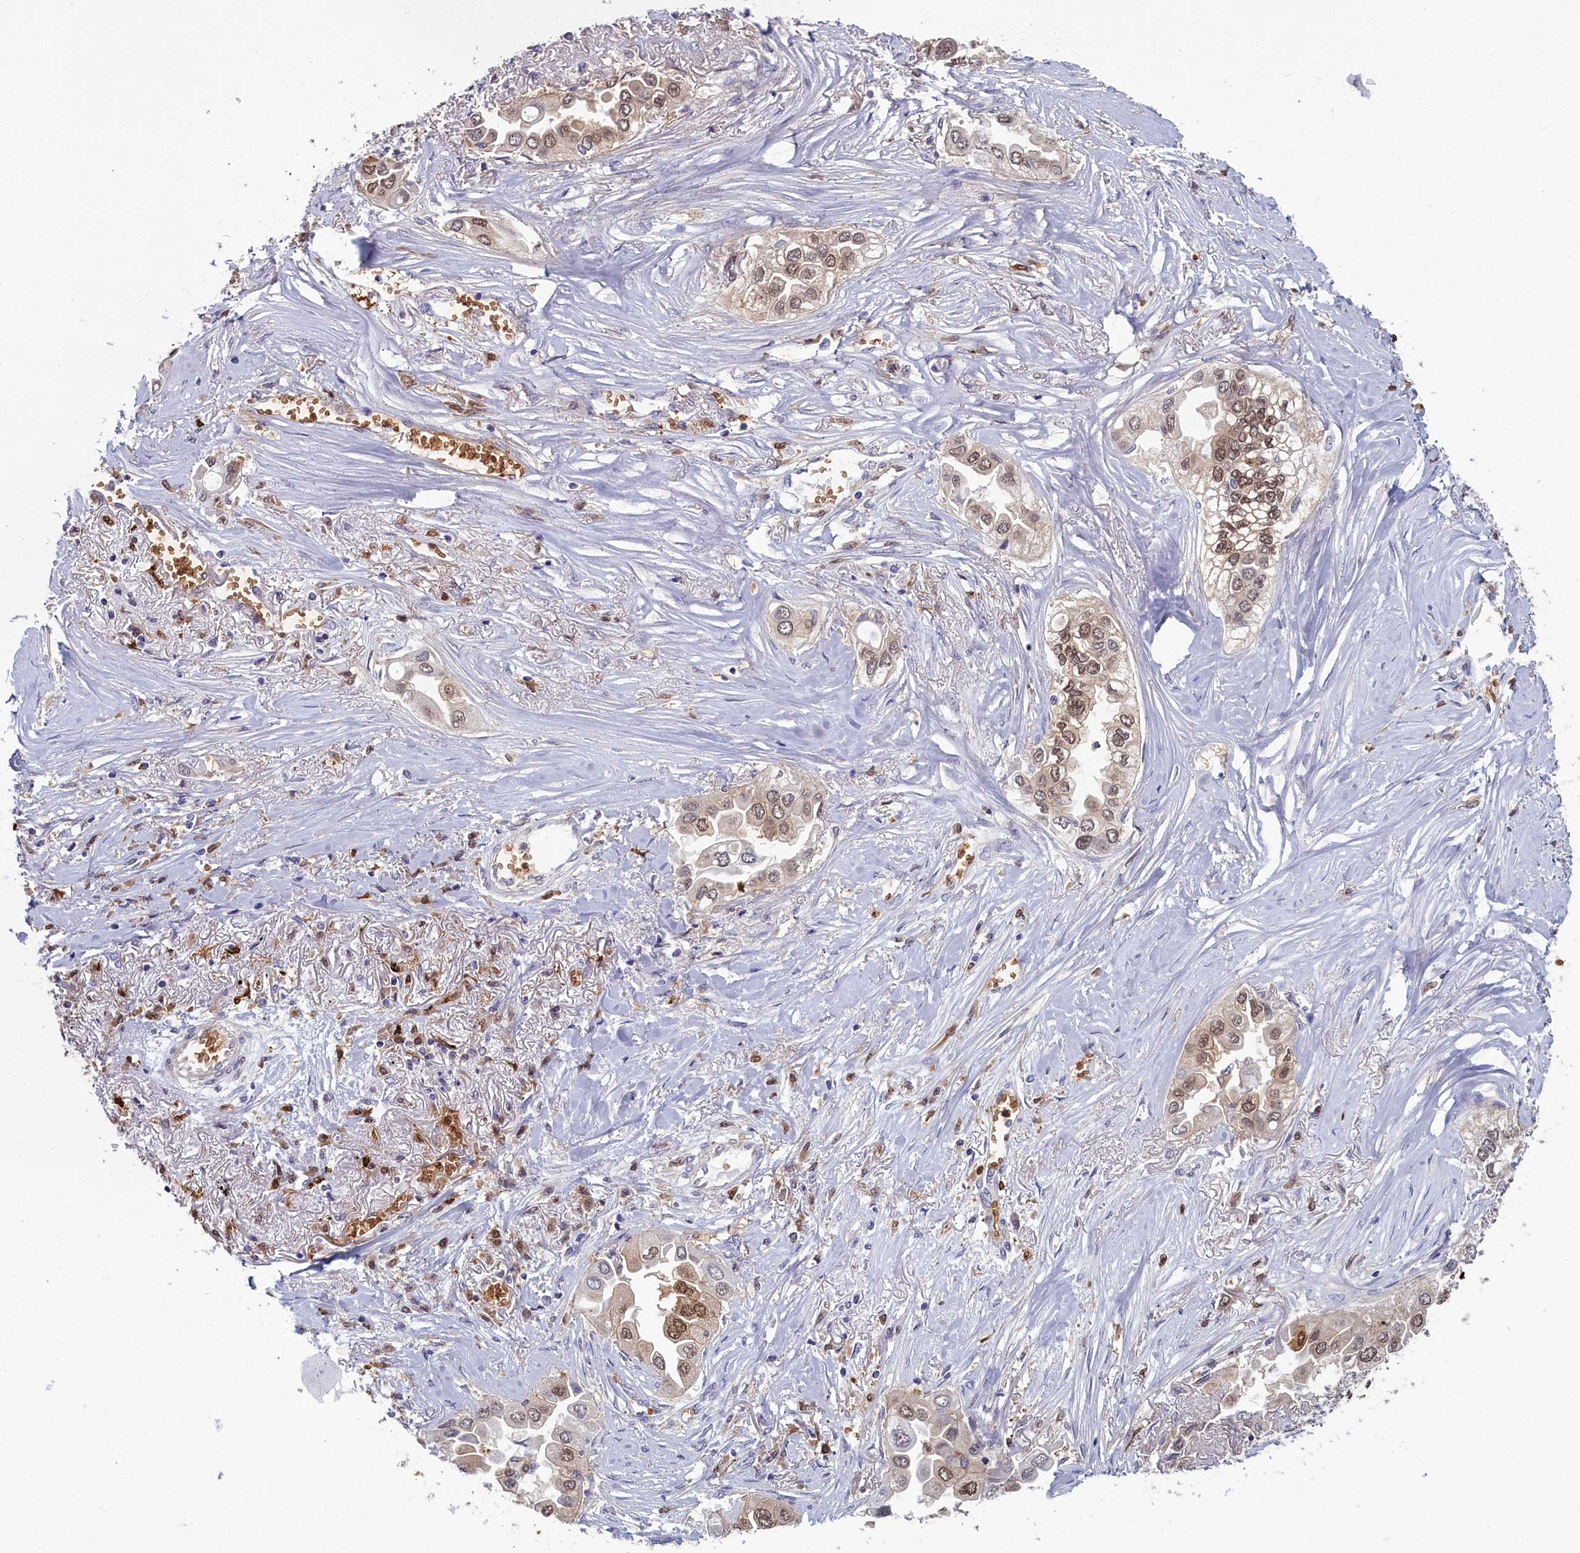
{"staining": {"intensity": "weak", "quantity": ">75%", "location": "nuclear"}, "tissue": "lung cancer", "cell_type": "Tumor cells", "image_type": "cancer", "snomed": [{"axis": "morphology", "description": "Adenocarcinoma, NOS"}, {"axis": "topography", "description": "Lung"}], "caption": "Immunohistochemistry (IHC) micrograph of adenocarcinoma (lung) stained for a protein (brown), which reveals low levels of weak nuclear positivity in approximately >75% of tumor cells.", "gene": "BLVRB", "patient": {"sex": "female", "age": 76}}